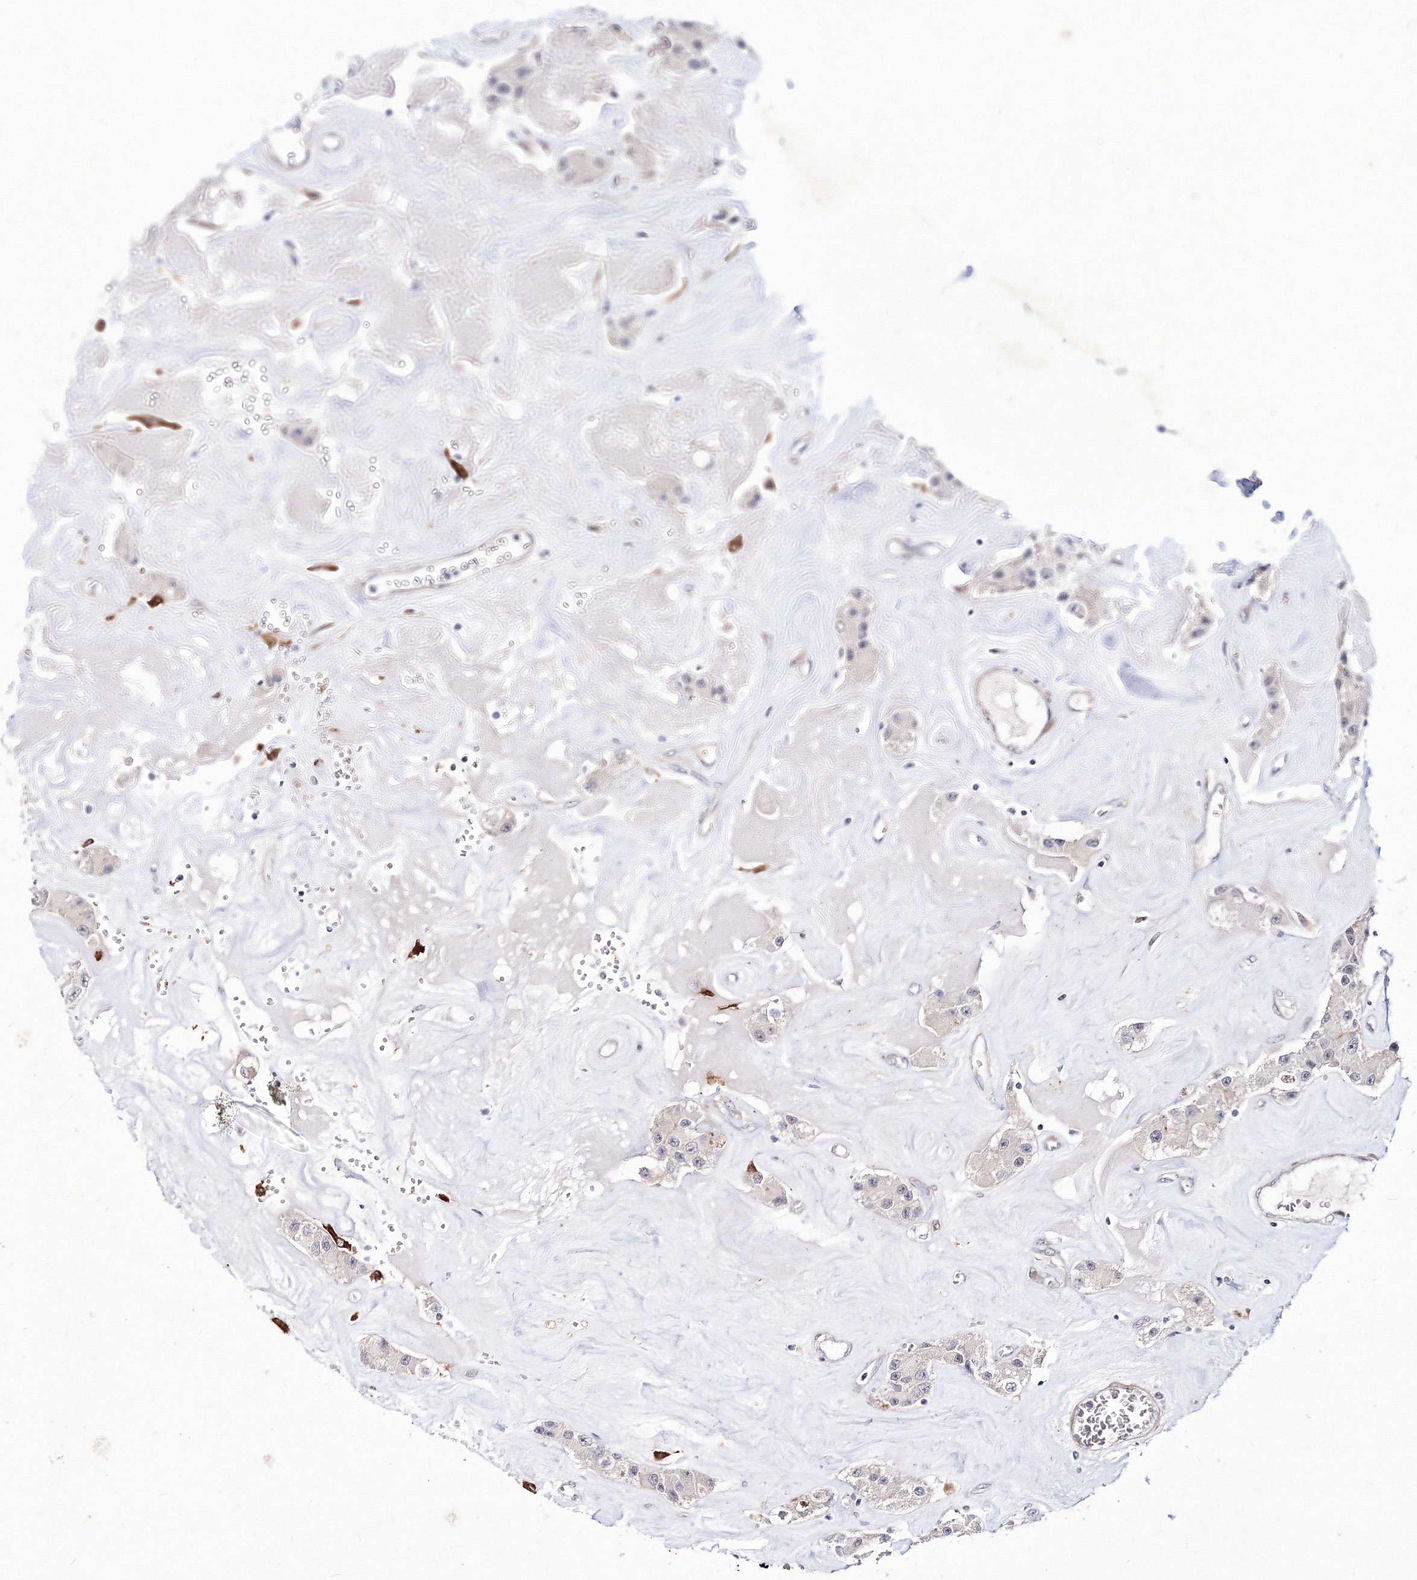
{"staining": {"intensity": "negative", "quantity": "none", "location": "none"}, "tissue": "carcinoid", "cell_type": "Tumor cells", "image_type": "cancer", "snomed": [{"axis": "morphology", "description": "Carcinoid, malignant, NOS"}, {"axis": "topography", "description": "Pancreas"}], "caption": "Tumor cells show no significant staining in carcinoid.", "gene": "C11orf52", "patient": {"sex": "male", "age": 41}}